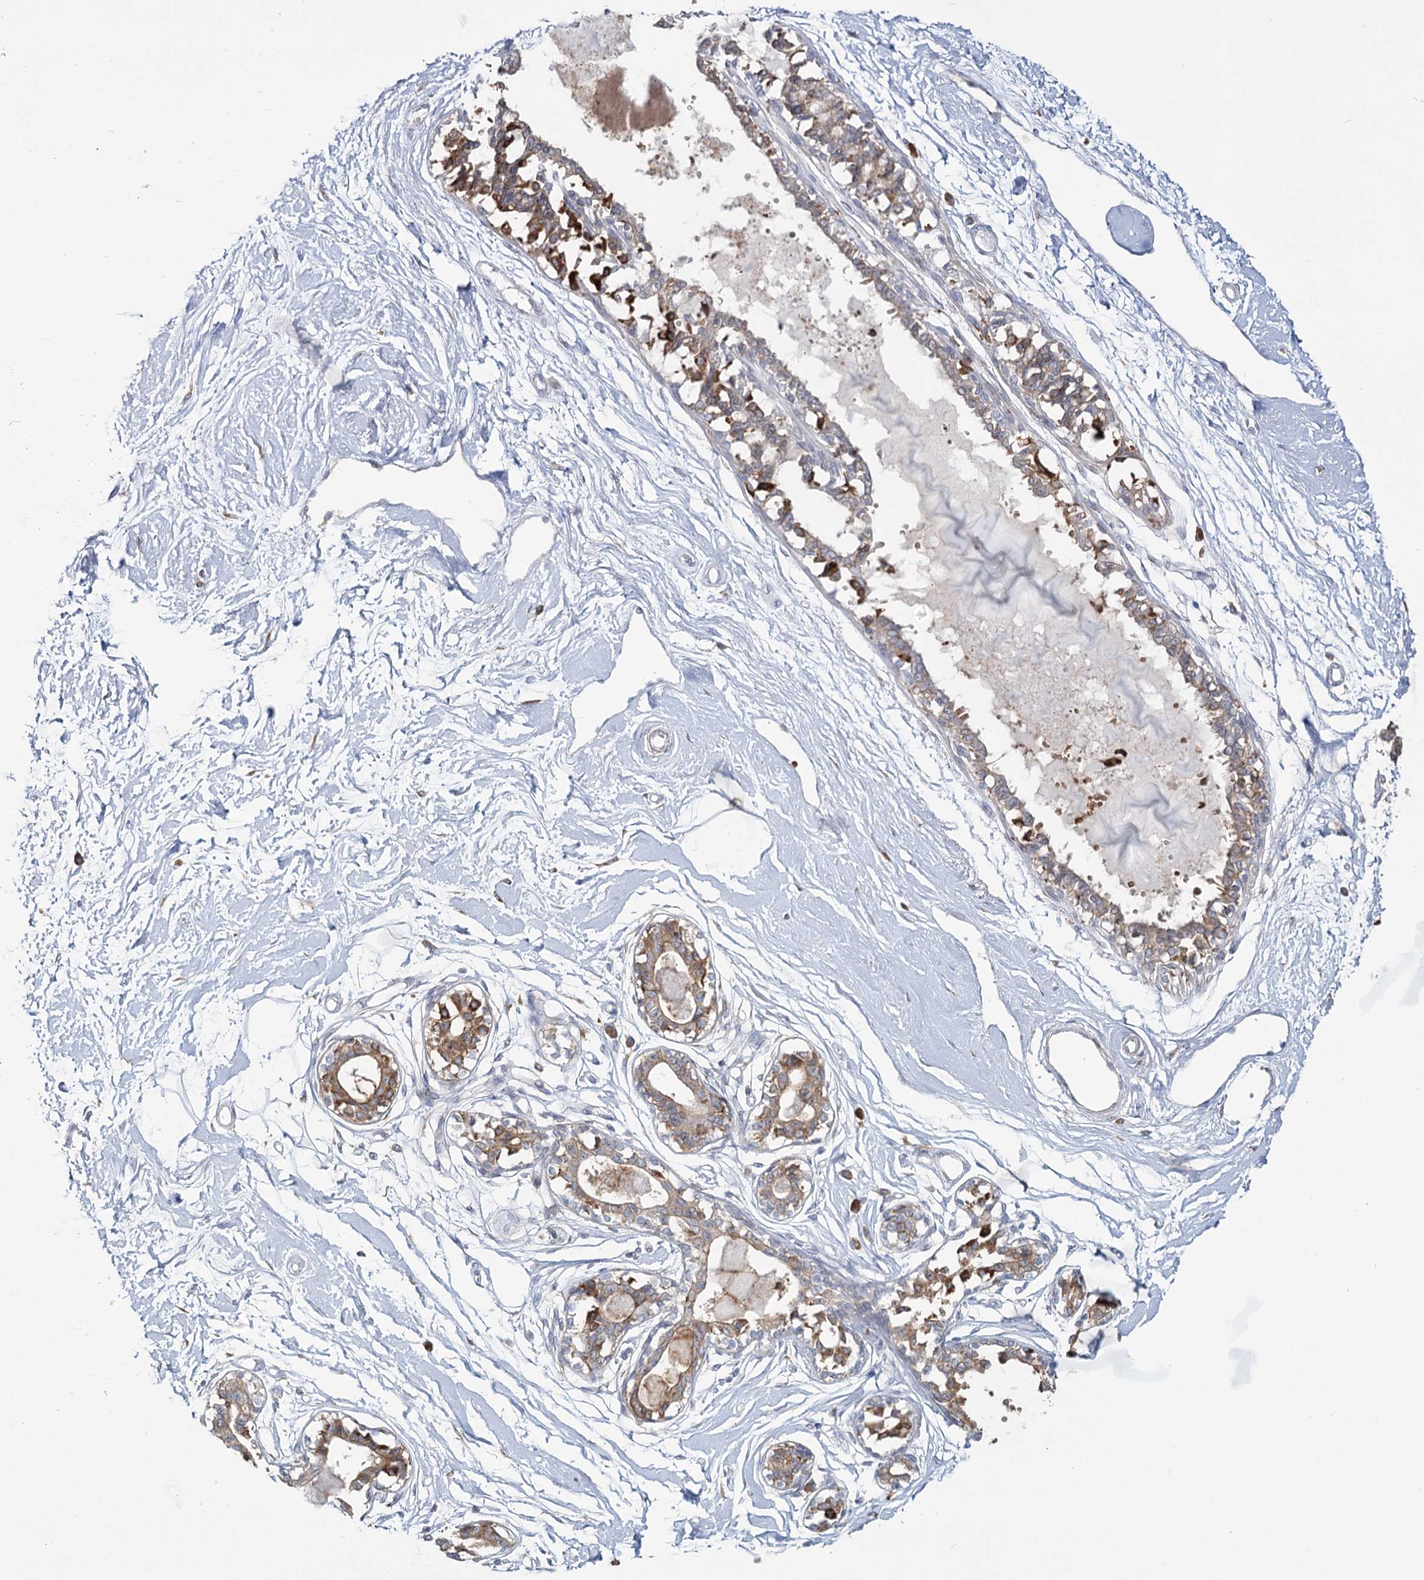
{"staining": {"intensity": "negative", "quantity": "none", "location": "none"}, "tissue": "breast", "cell_type": "Adipocytes", "image_type": "normal", "snomed": [{"axis": "morphology", "description": "Normal tissue, NOS"}, {"axis": "topography", "description": "Breast"}], "caption": "DAB (3,3'-diaminobenzidine) immunohistochemical staining of normal human breast reveals no significant positivity in adipocytes.", "gene": "ZCCHC9", "patient": {"sex": "female", "age": 45}}